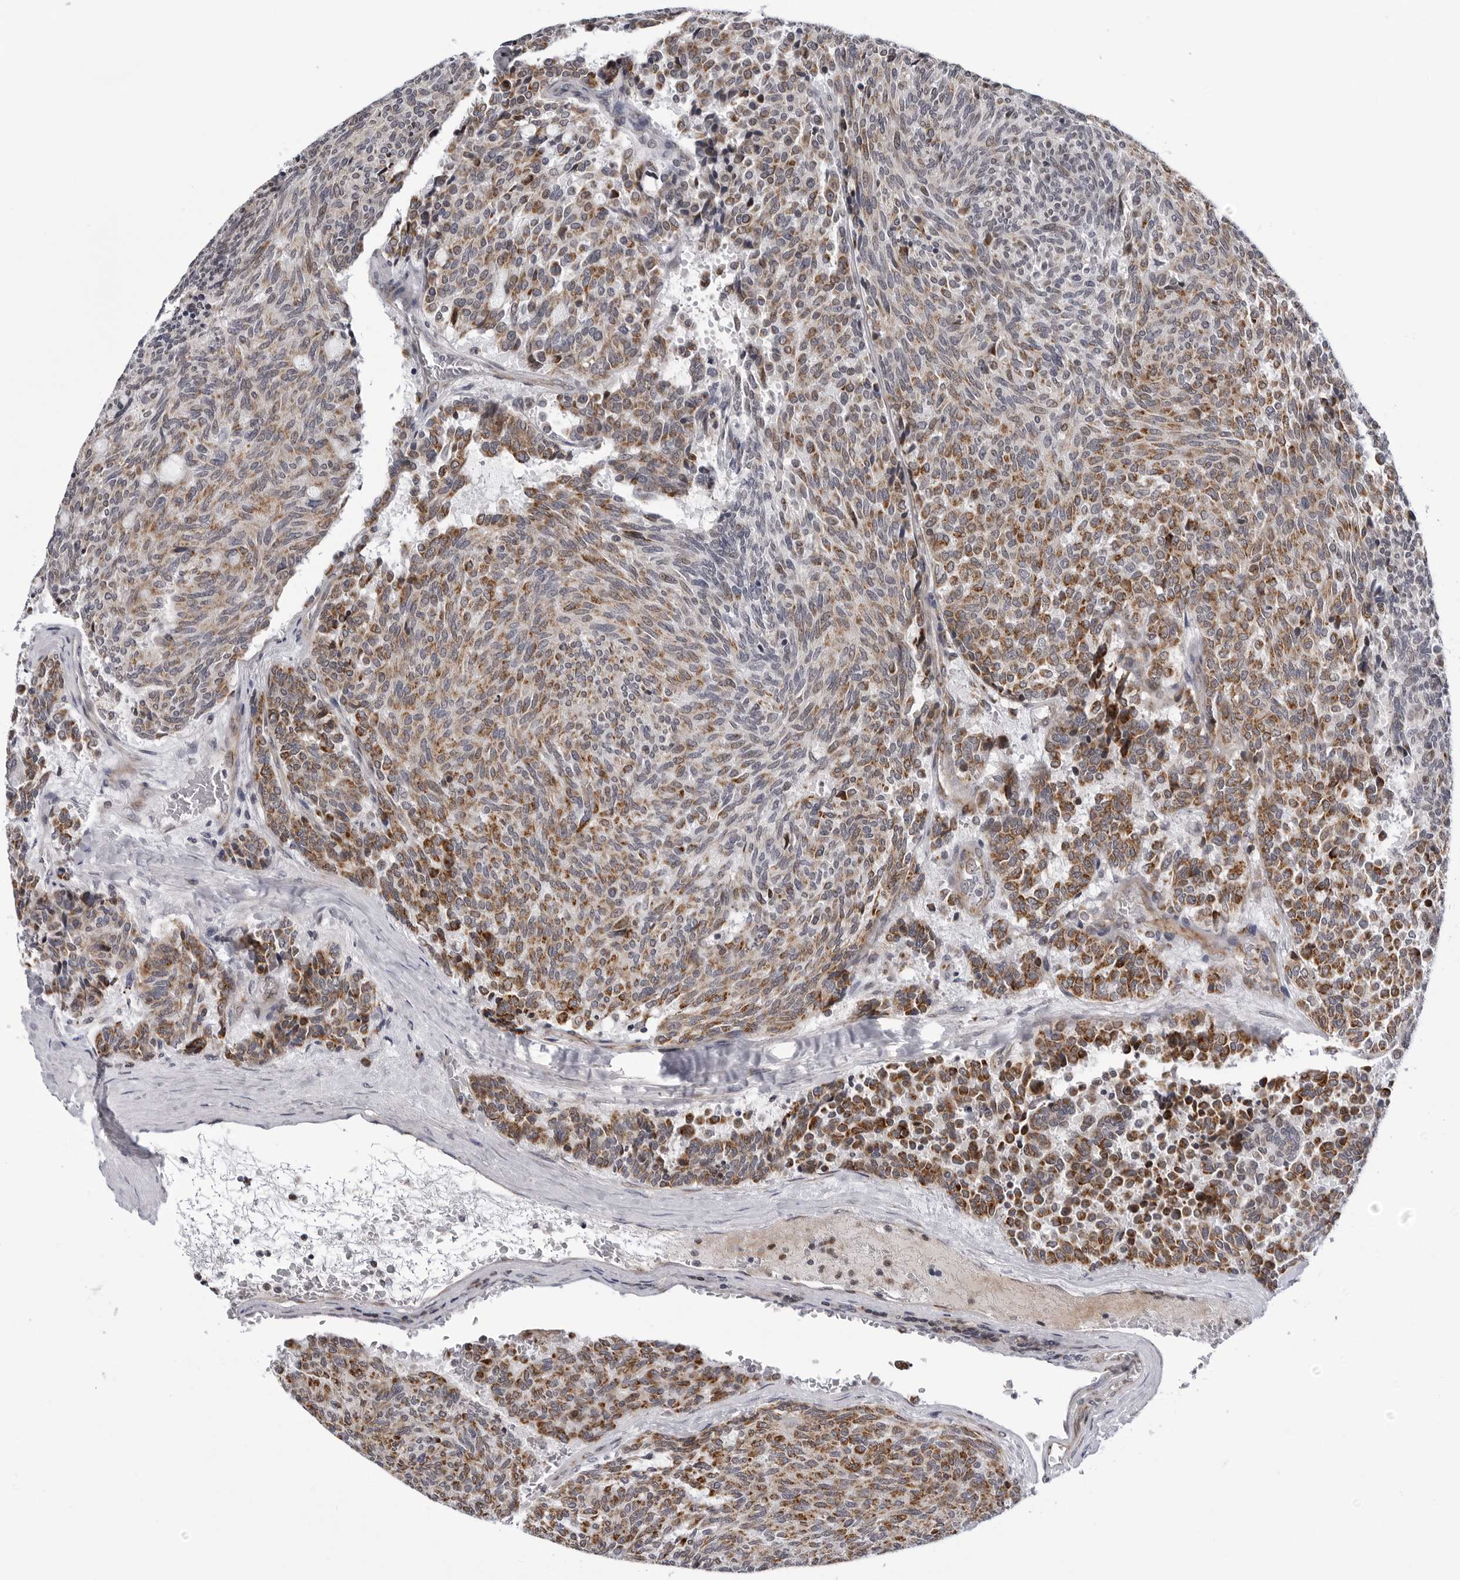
{"staining": {"intensity": "moderate", "quantity": ">75%", "location": "cytoplasmic/membranous"}, "tissue": "carcinoid", "cell_type": "Tumor cells", "image_type": "cancer", "snomed": [{"axis": "morphology", "description": "Carcinoid, malignant, NOS"}, {"axis": "topography", "description": "Pancreas"}], "caption": "Malignant carcinoid stained with a brown dye displays moderate cytoplasmic/membranous positive expression in about >75% of tumor cells.", "gene": "CDK20", "patient": {"sex": "female", "age": 54}}